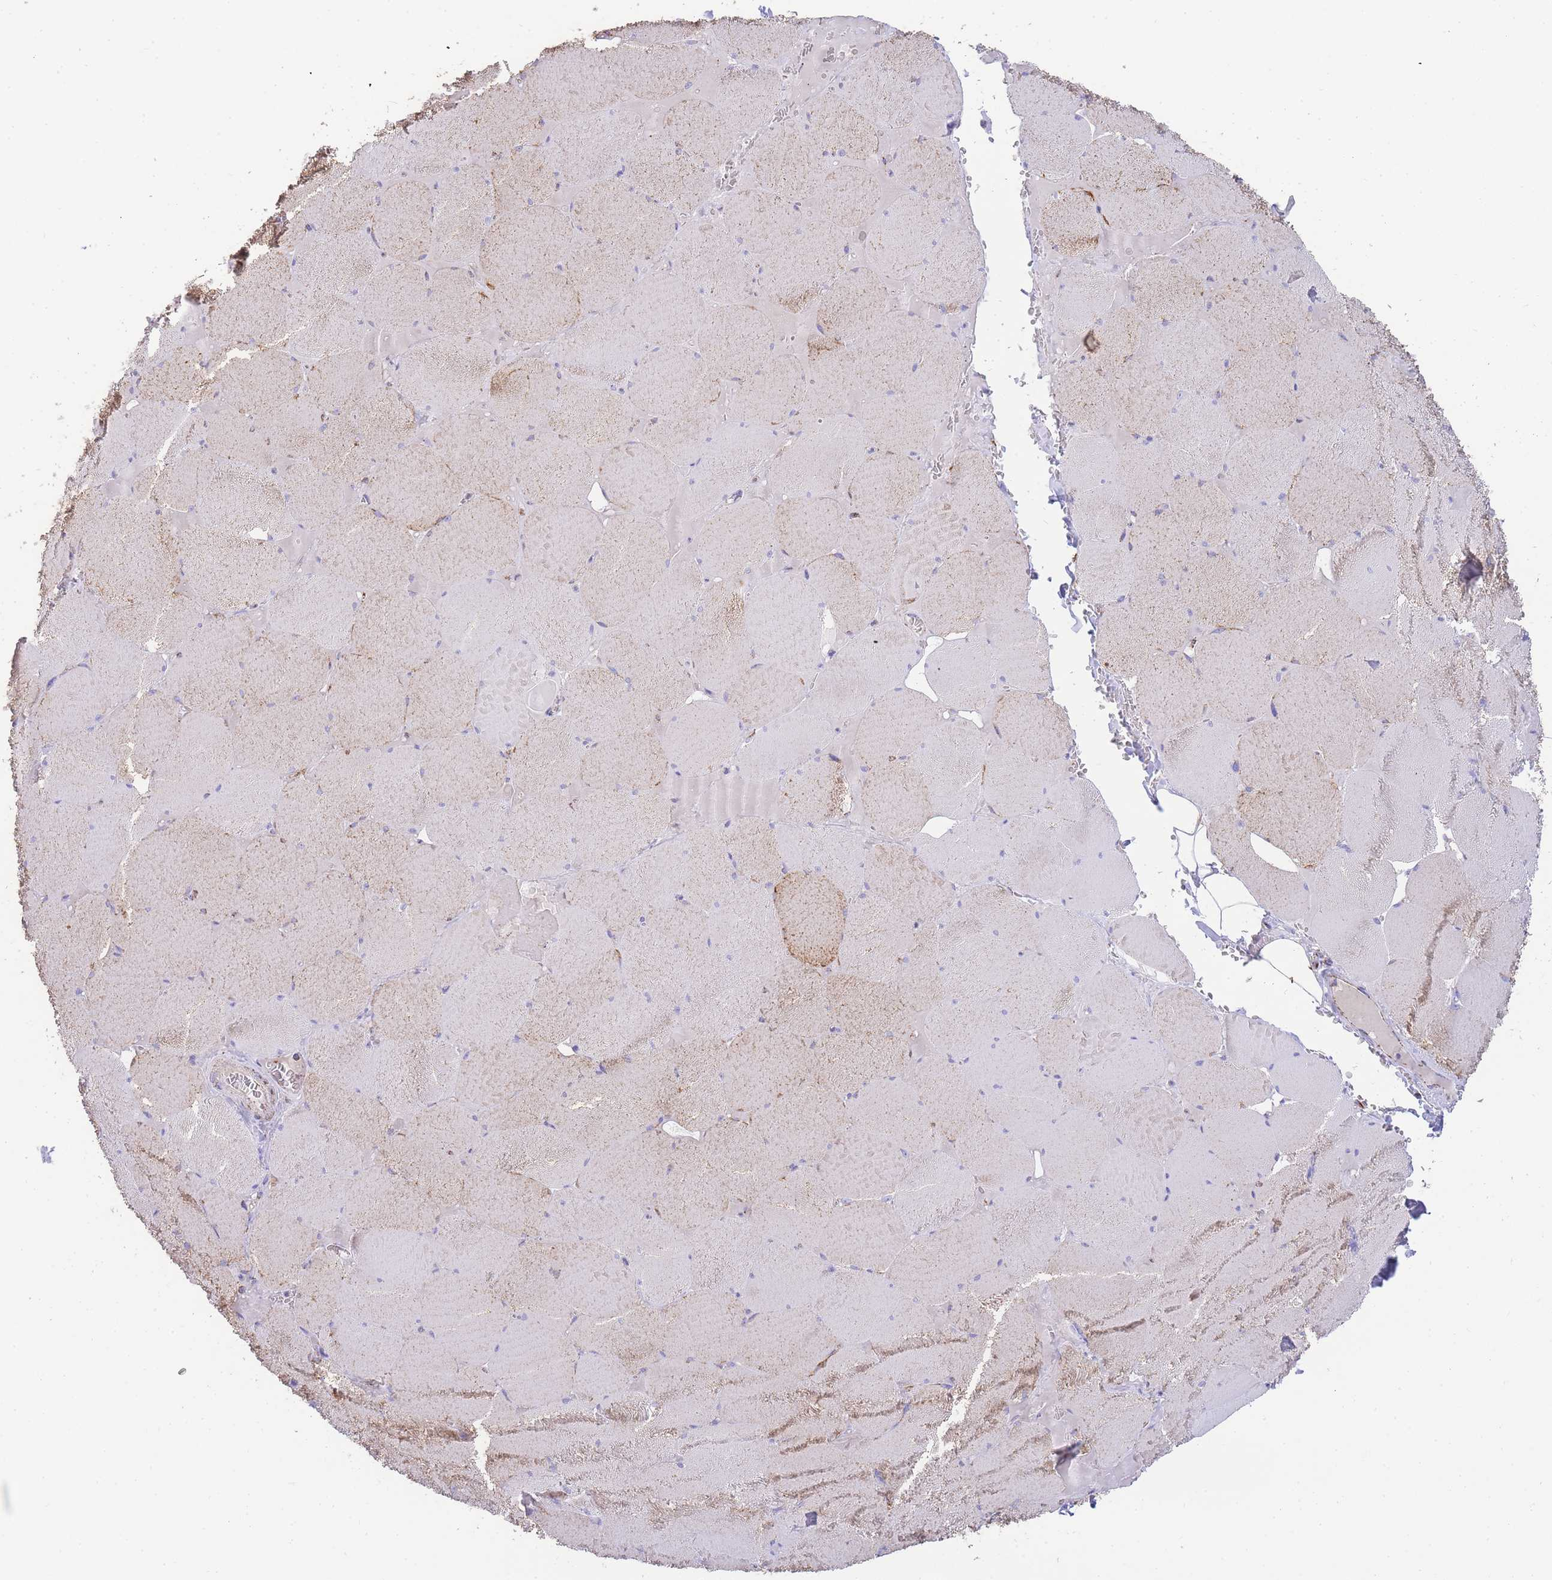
{"staining": {"intensity": "strong", "quantity": "<25%", "location": "cytoplasmic/membranous"}, "tissue": "skeletal muscle", "cell_type": "Myocytes", "image_type": "normal", "snomed": [{"axis": "morphology", "description": "Normal tissue, NOS"}, {"axis": "topography", "description": "Skeletal muscle"}, {"axis": "topography", "description": "Head-Neck"}], "caption": "Immunohistochemistry image of normal skeletal muscle stained for a protein (brown), which reveals medium levels of strong cytoplasmic/membranous expression in approximately <25% of myocytes.", "gene": "GSTM1", "patient": {"sex": "male", "age": 66}}